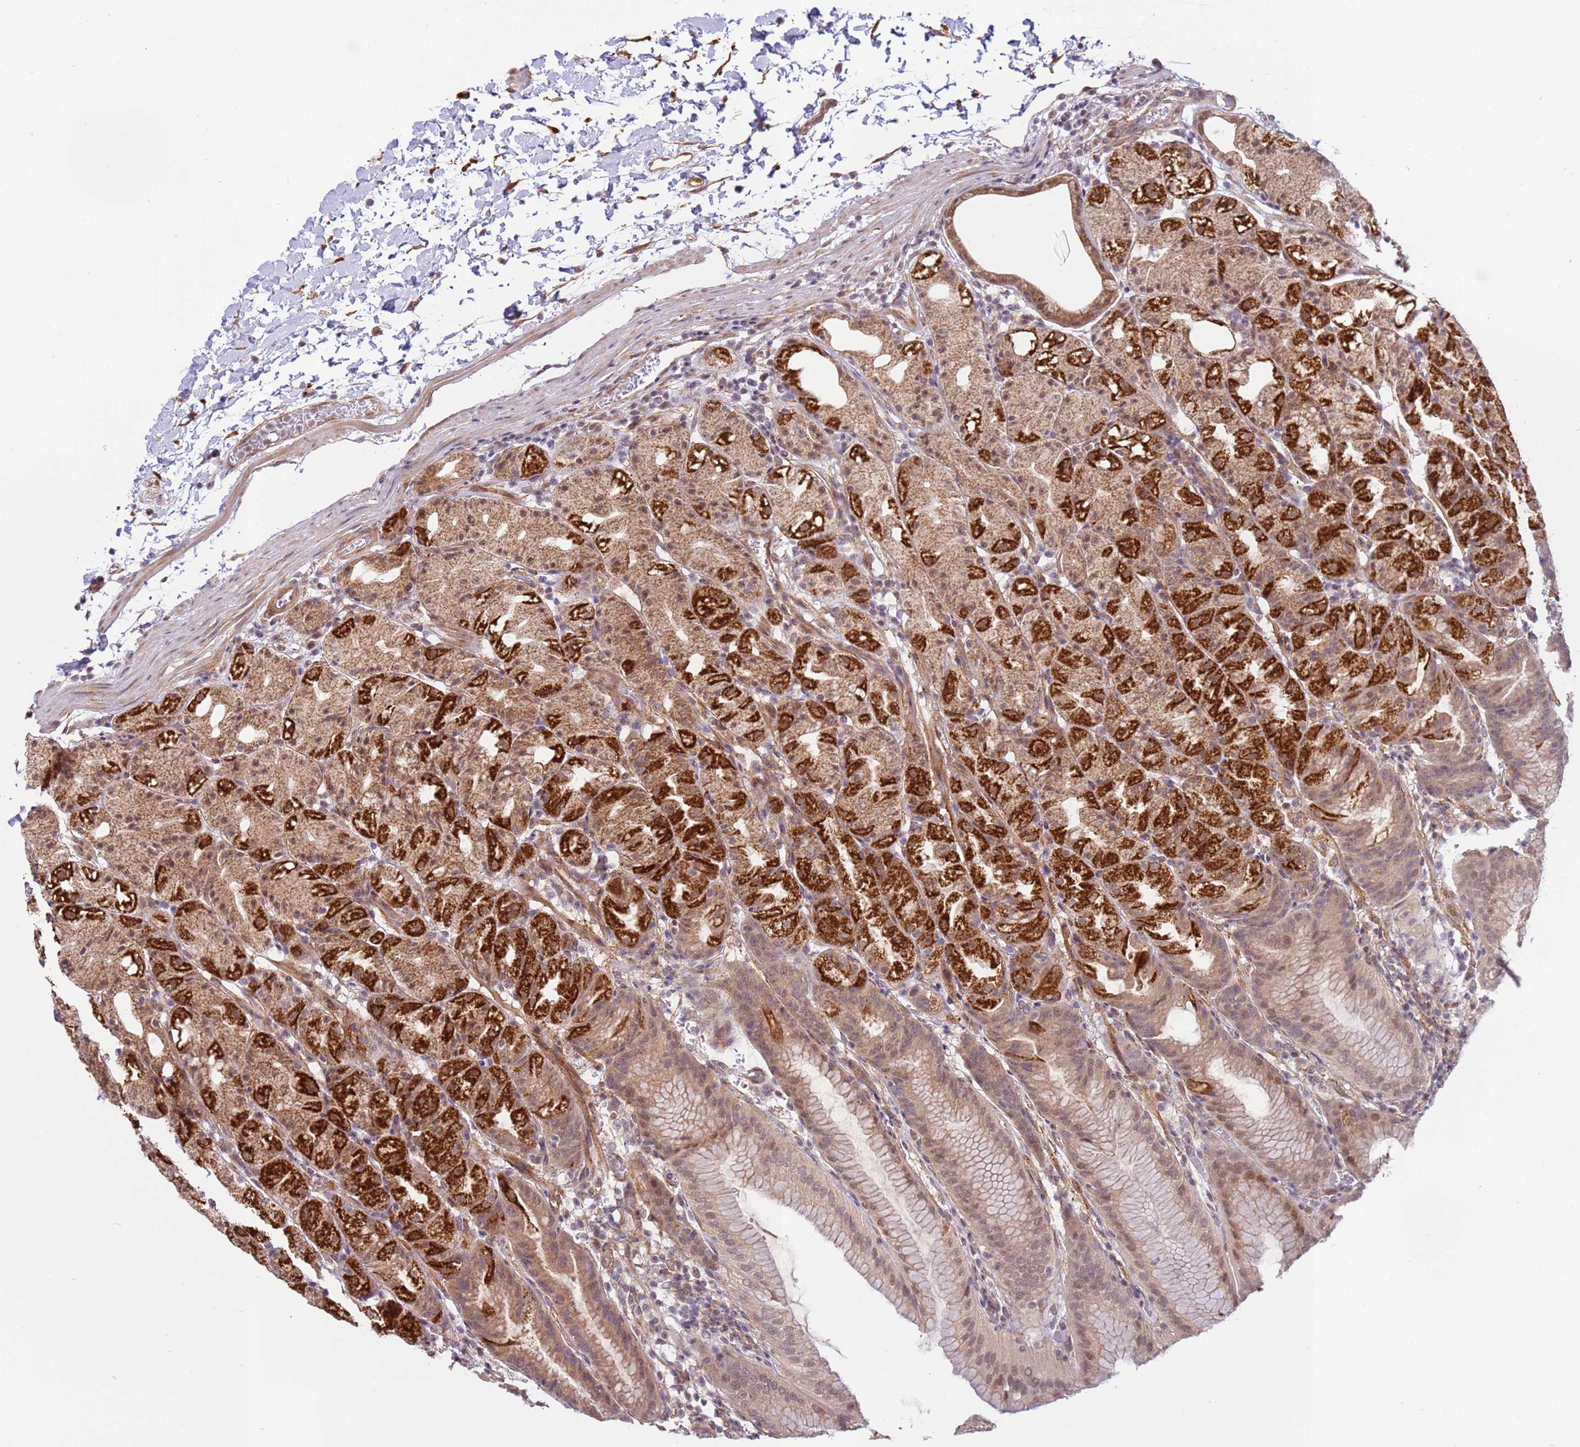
{"staining": {"intensity": "strong", "quantity": "25%-75%", "location": "cytoplasmic/membranous,nuclear"}, "tissue": "stomach", "cell_type": "Glandular cells", "image_type": "normal", "snomed": [{"axis": "morphology", "description": "Normal tissue, NOS"}, {"axis": "topography", "description": "Stomach, upper"}], "caption": "Benign stomach displays strong cytoplasmic/membranous,nuclear positivity in about 25%-75% of glandular cells.", "gene": "DCAF4", "patient": {"sex": "male", "age": 48}}